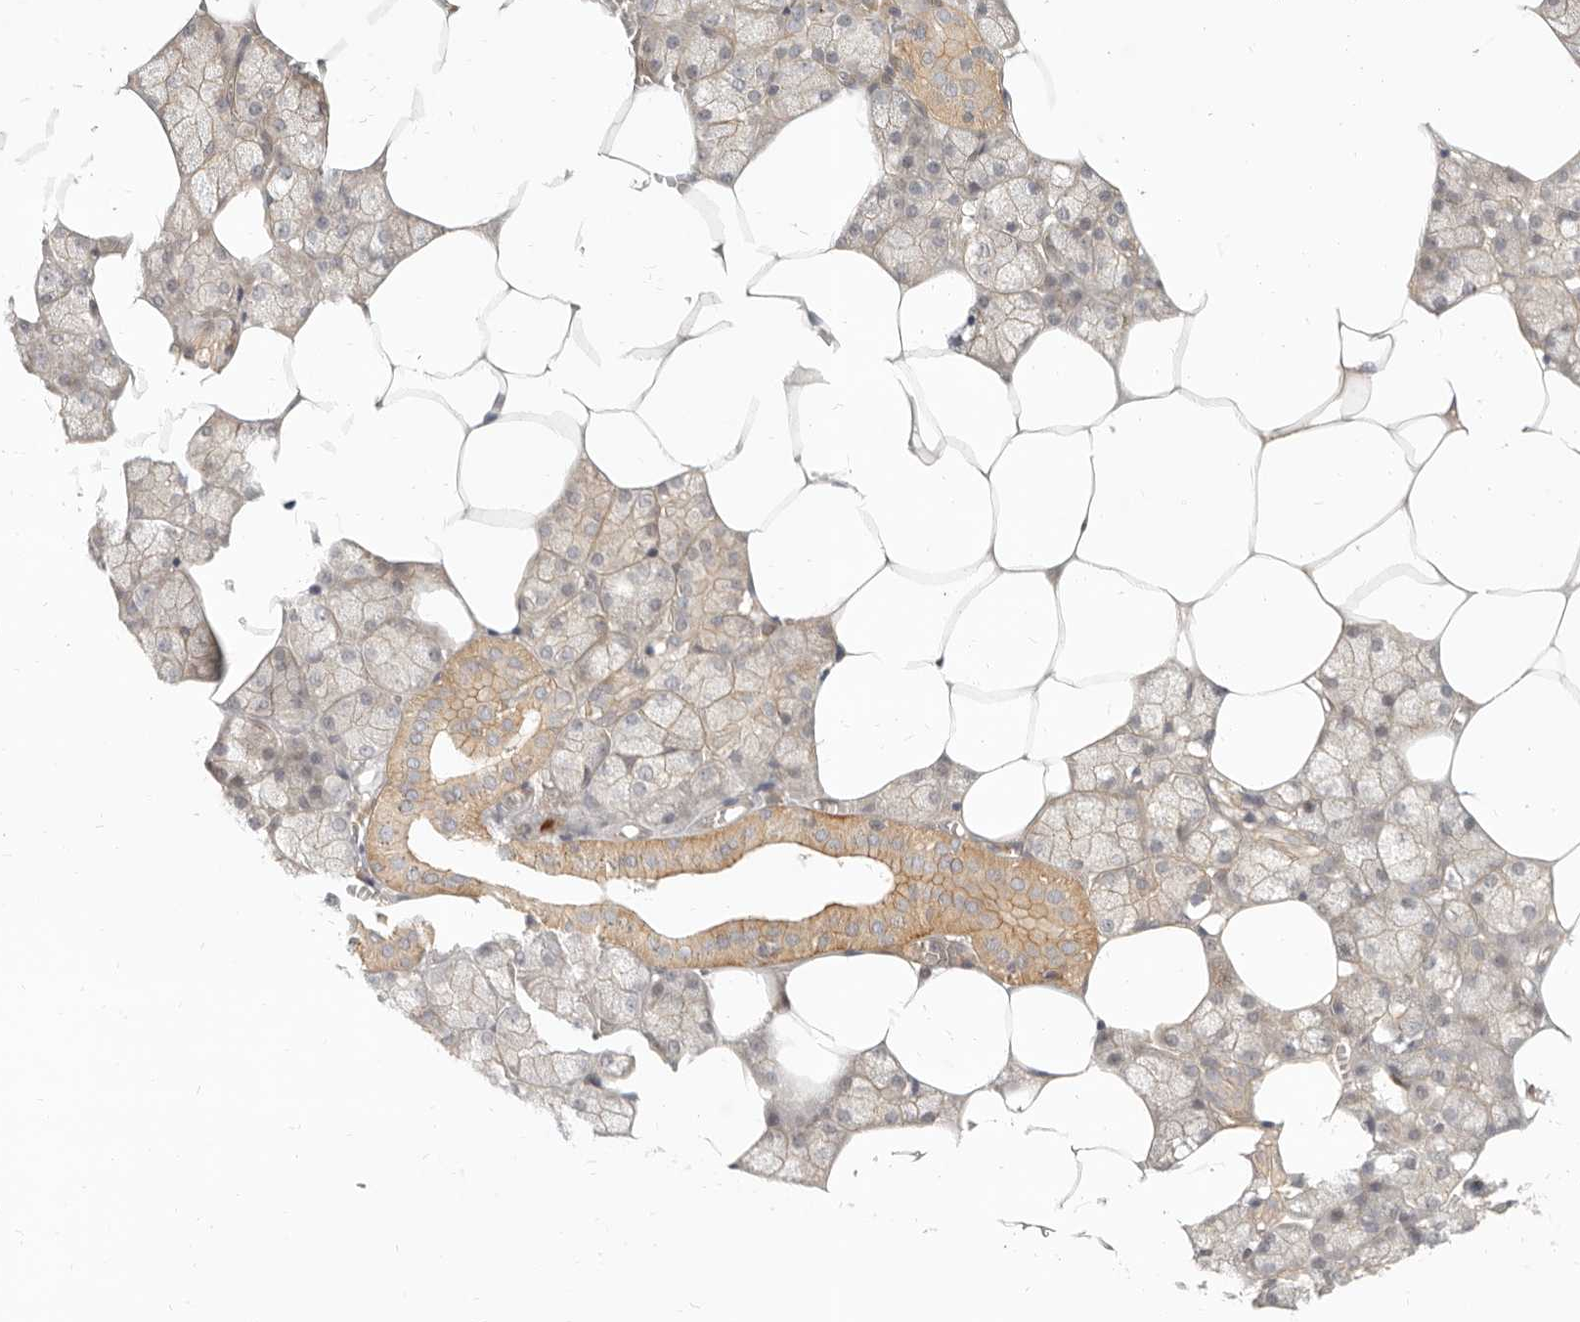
{"staining": {"intensity": "moderate", "quantity": "25%-75%", "location": "cytoplasmic/membranous"}, "tissue": "salivary gland", "cell_type": "Glandular cells", "image_type": "normal", "snomed": [{"axis": "morphology", "description": "Normal tissue, NOS"}, {"axis": "topography", "description": "Salivary gland"}], "caption": "A brown stain labels moderate cytoplasmic/membranous positivity of a protein in glandular cells of unremarkable human salivary gland. (DAB IHC with brightfield microscopy, high magnification).", "gene": "UFSP1", "patient": {"sex": "male", "age": 62}}